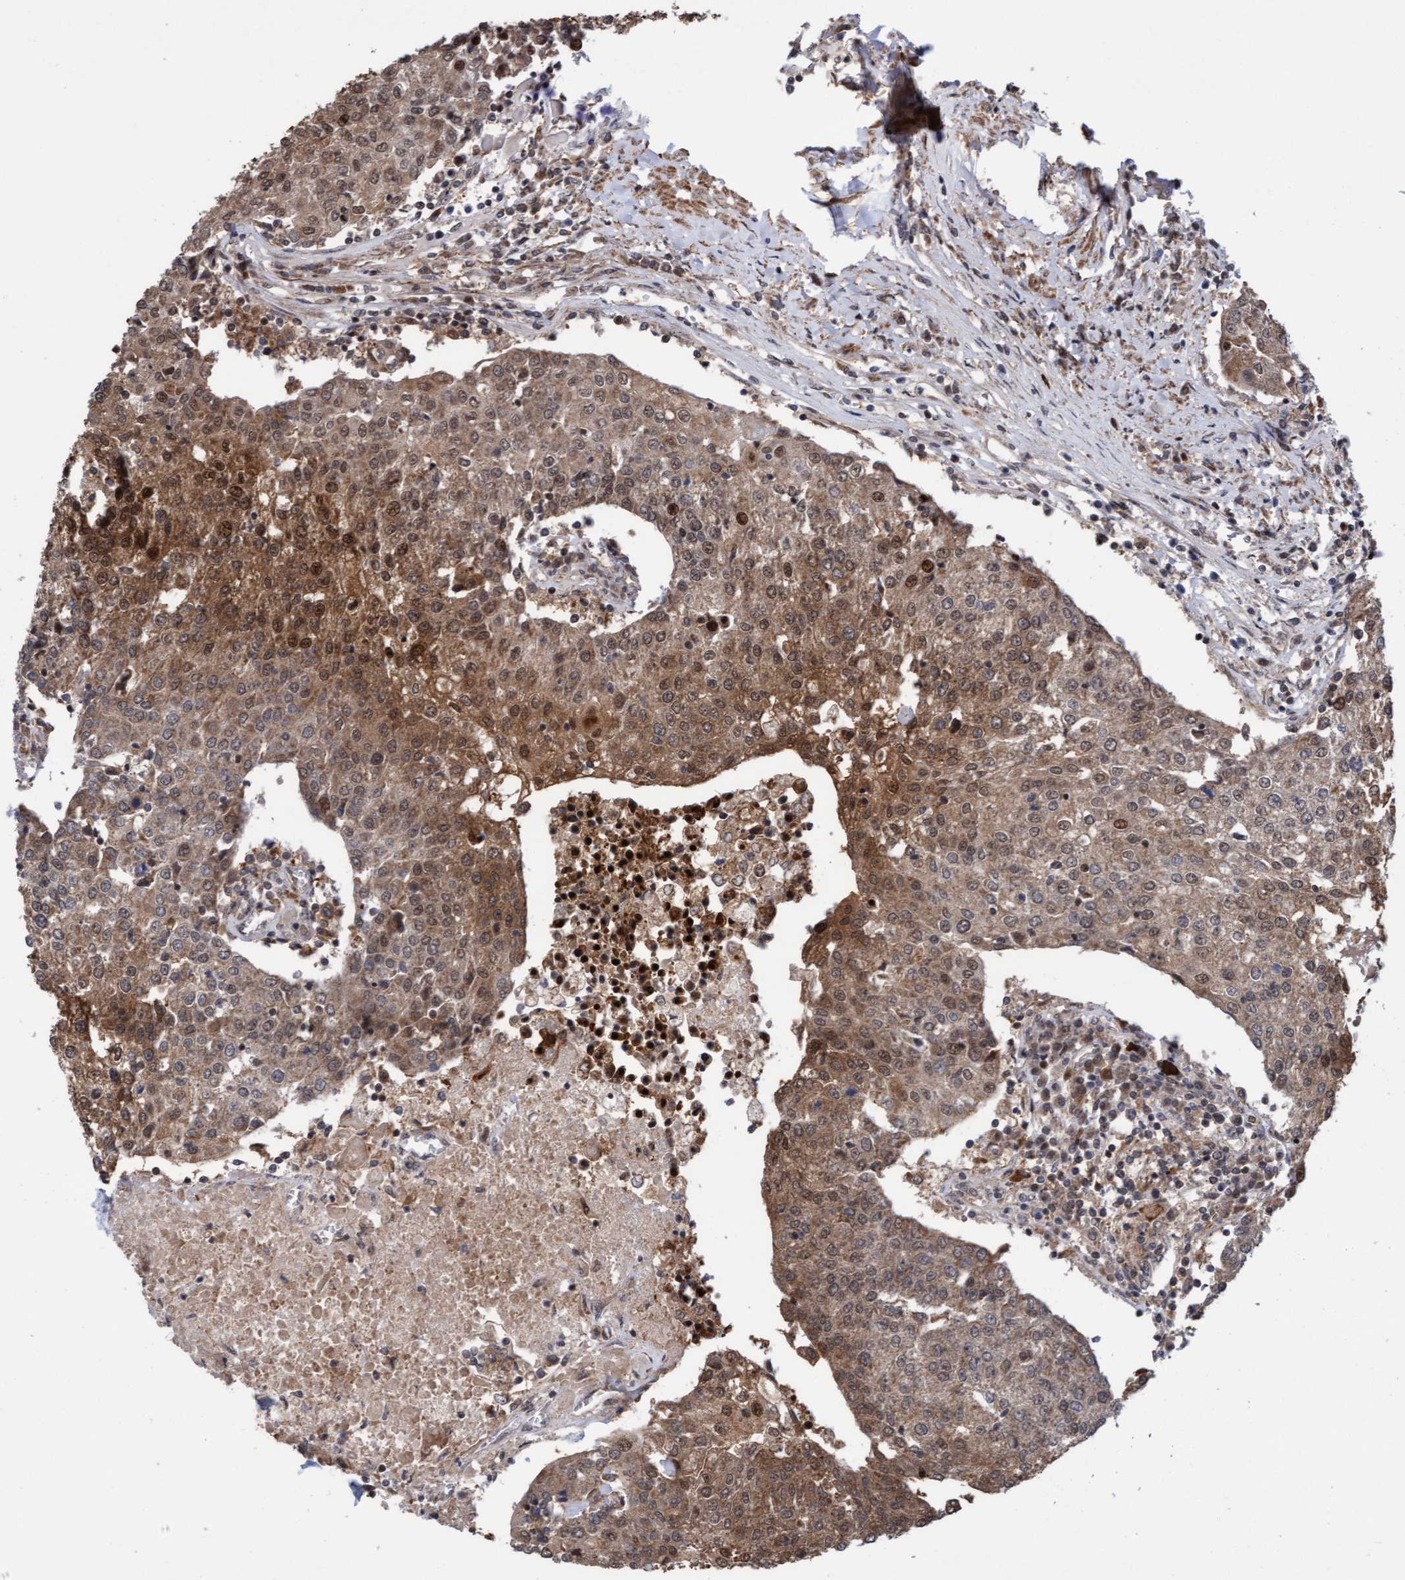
{"staining": {"intensity": "moderate", "quantity": ">75%", "location": "cytoplasmic/membranous,nuclear"}, "tissue": "urothelial cancer", "cell_type": "Tumor cells", "image_type": "cancer", "snomed": [{"axis": "morphology", "description": "Urothelial carcinoma, High grade"}, {"axis": "topography", "description": "Urinary bladder"}], "caption": "Urothelial carcinoma (high-grade) stained with a brown dye displays moderate cytoplasmic/membranous and nuclear positive positivity in approximately >75% of tumor cells.", "gene": "ITFG1", "patient": {"sex": "female", "age": 85}}